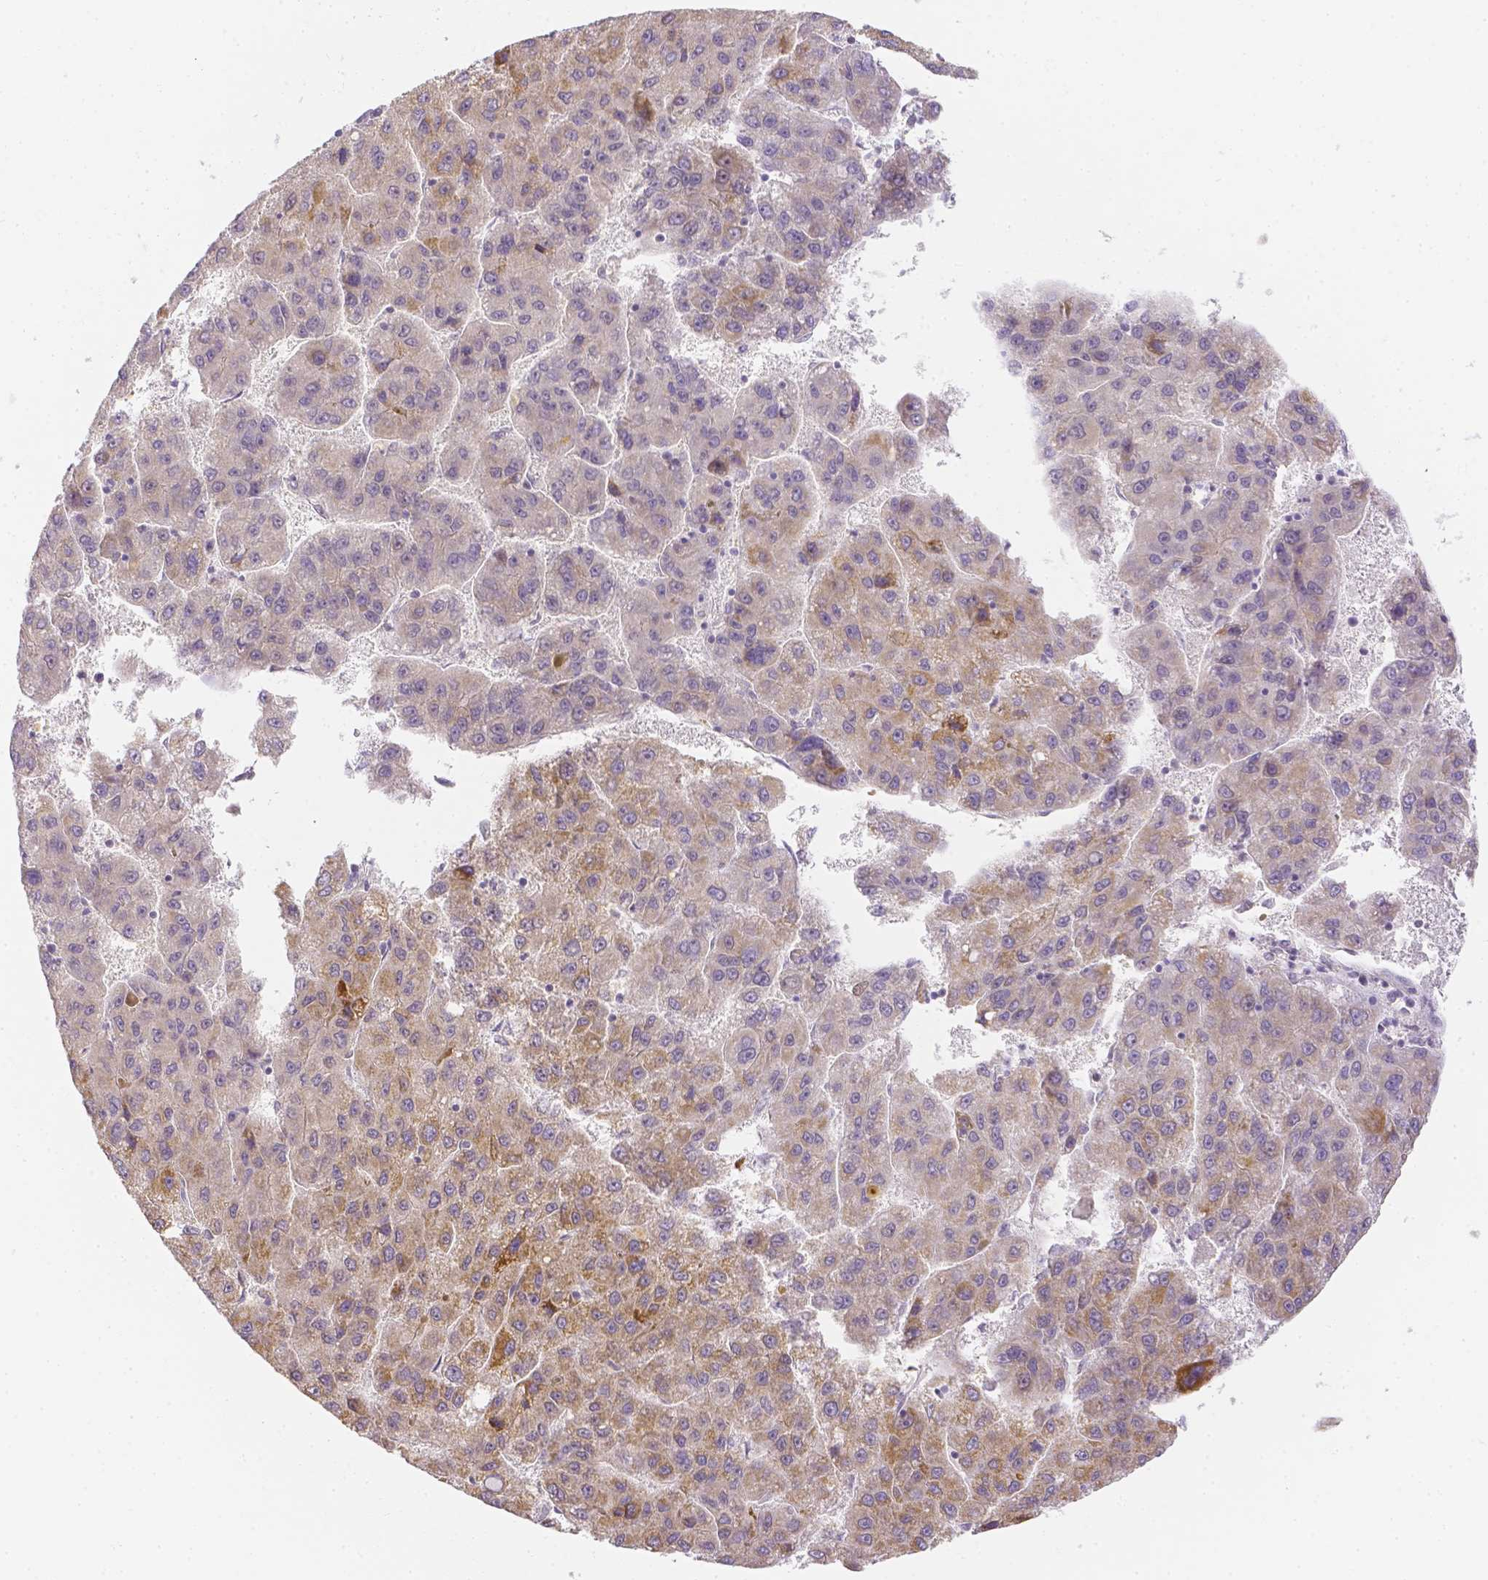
{"staining": {"intensity": "moderate", "quantity": "<25%", "location": "cytoplasmic/membranous"}, "tissue": "liver cancer", "cell_type": "Tumor cells", "image_type": "cancer", "snomed": [{"axis": "morphology", "description": "Carcinoma, Hepatocellular, NOS"}, {"axis": "topography", "description": "Liver"}], "caption": "Human liver cancer stained for a protein (brown) demonstrates moderate cytoplasmic/membranous positive positivity in approximately <25% of tumor cells.", "gene": "ZNF280B", "patient": {"sex": "female", "age": 82}}